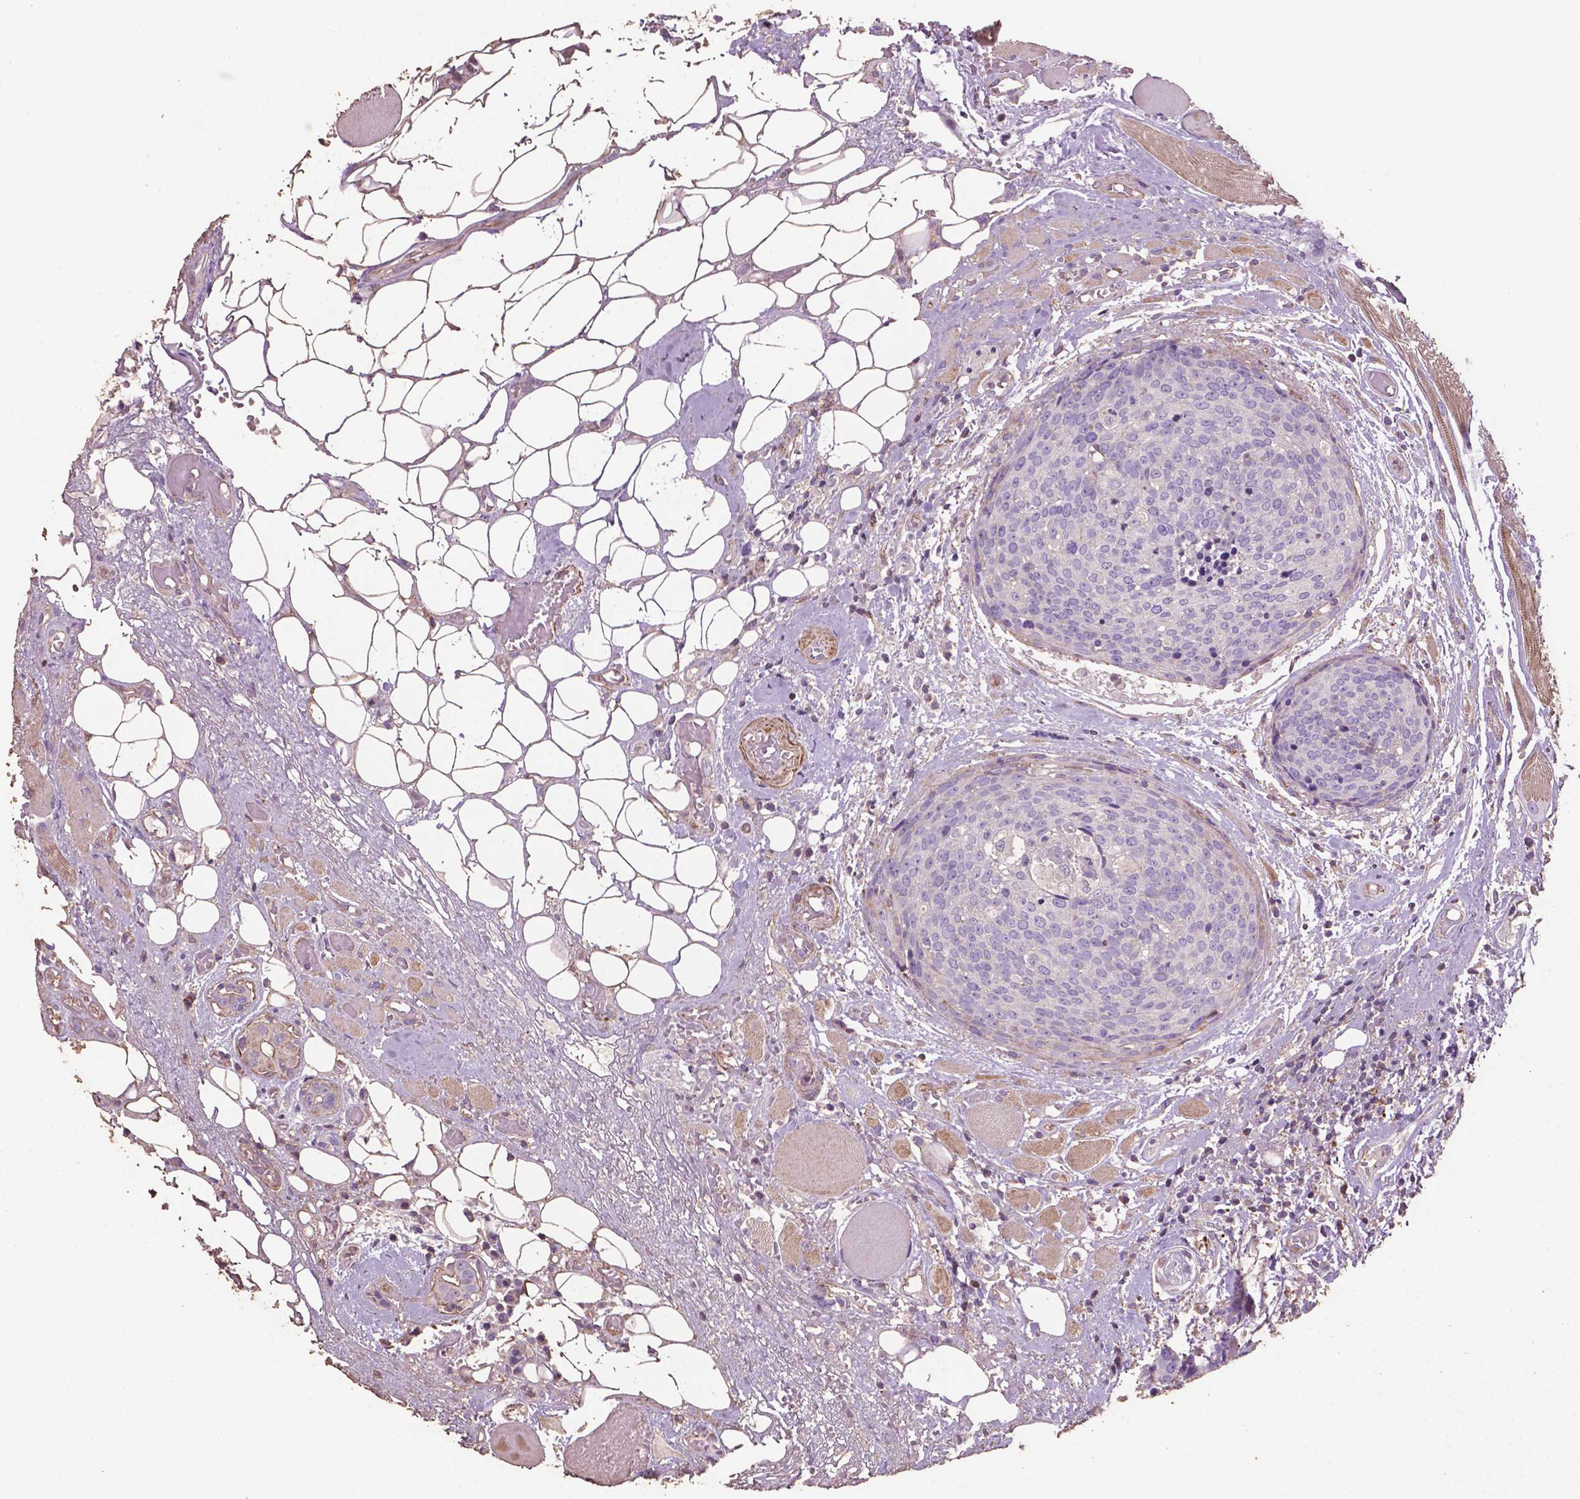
{"staining": {"intensity": "negative", "quantity": "none", "location": "none"}, "tissue": "head and neck cancer", "cell_type": "Tumor cells", "image_type": "cancer", "snomed": [{"axis": "morphology", "description": "Squamous cell carcinoma, NOS"}, {"axis": "topography", "description": "Oral tissue"}, {"axis": "topography", "description": "Head-Neck"}], "caption": "High power microscopy photomicrograph of an immunohistochemistry (IHC) histopathology image of head and neck squamous cell carcinoma, revealing no significant positivity in tumor cells.", "gene": "COMMD4", "patient": {"sex": "male", "age": 64}}